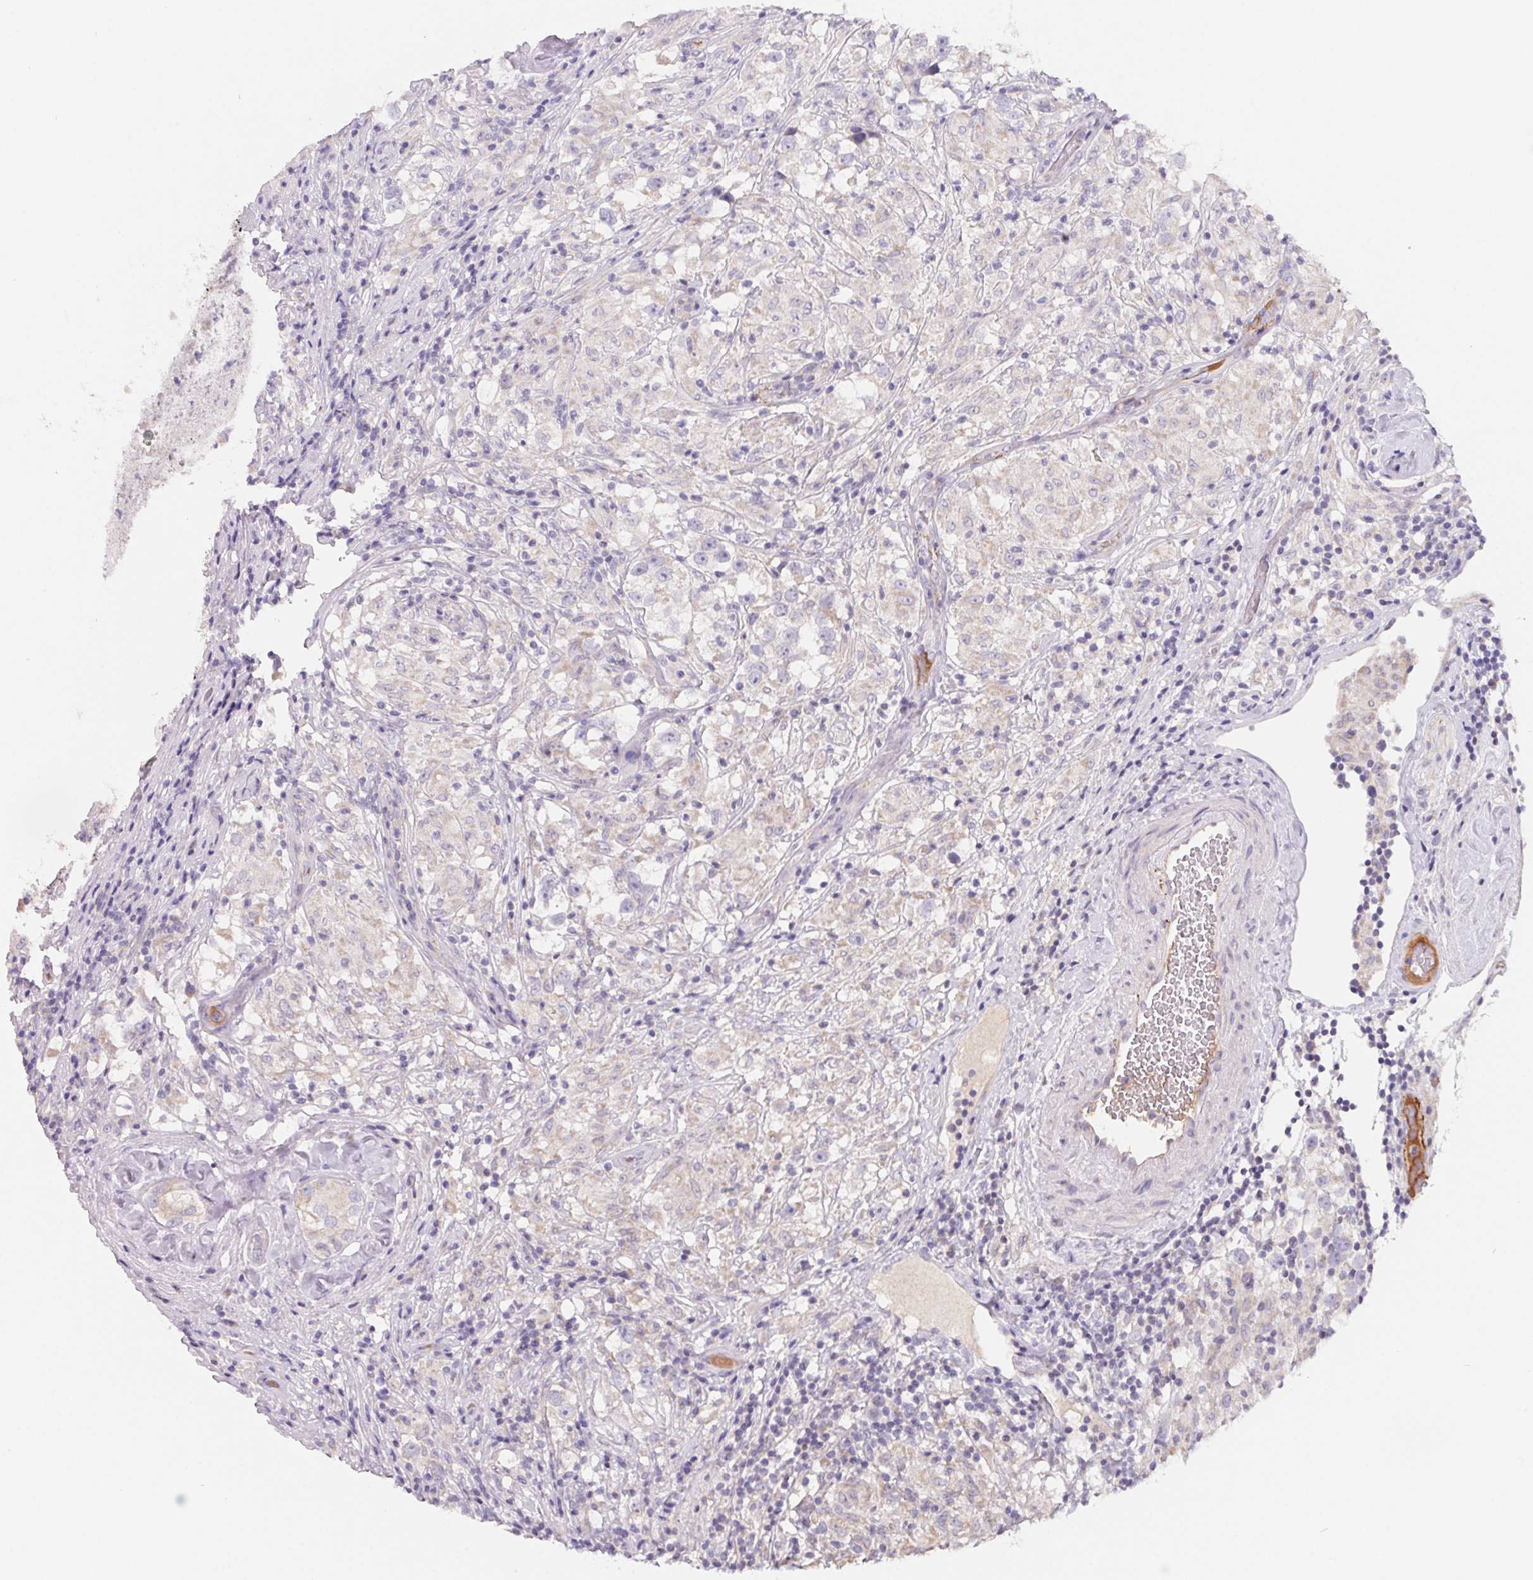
{"staining": {"intensity": "negative", "quantity": "none", "location": "none"}, "tissue": "testis cancer", "cell_type": "Tumor cells", "image_type": "cancer", "snomed": [{"axis": "morphology", "description": "Seminoma, NOS"}, {"axis": "topography", "description": "Testis"}], "caption": "IHC image of seminoma (testis) stained for a protein (brown), which exhibits no staining in tumor cells. (DAB immunohistochemistry (IHC) with hematoxylin counter stain).", "gene": "LPA", "patient": {"sex": "male", "age": 46}}